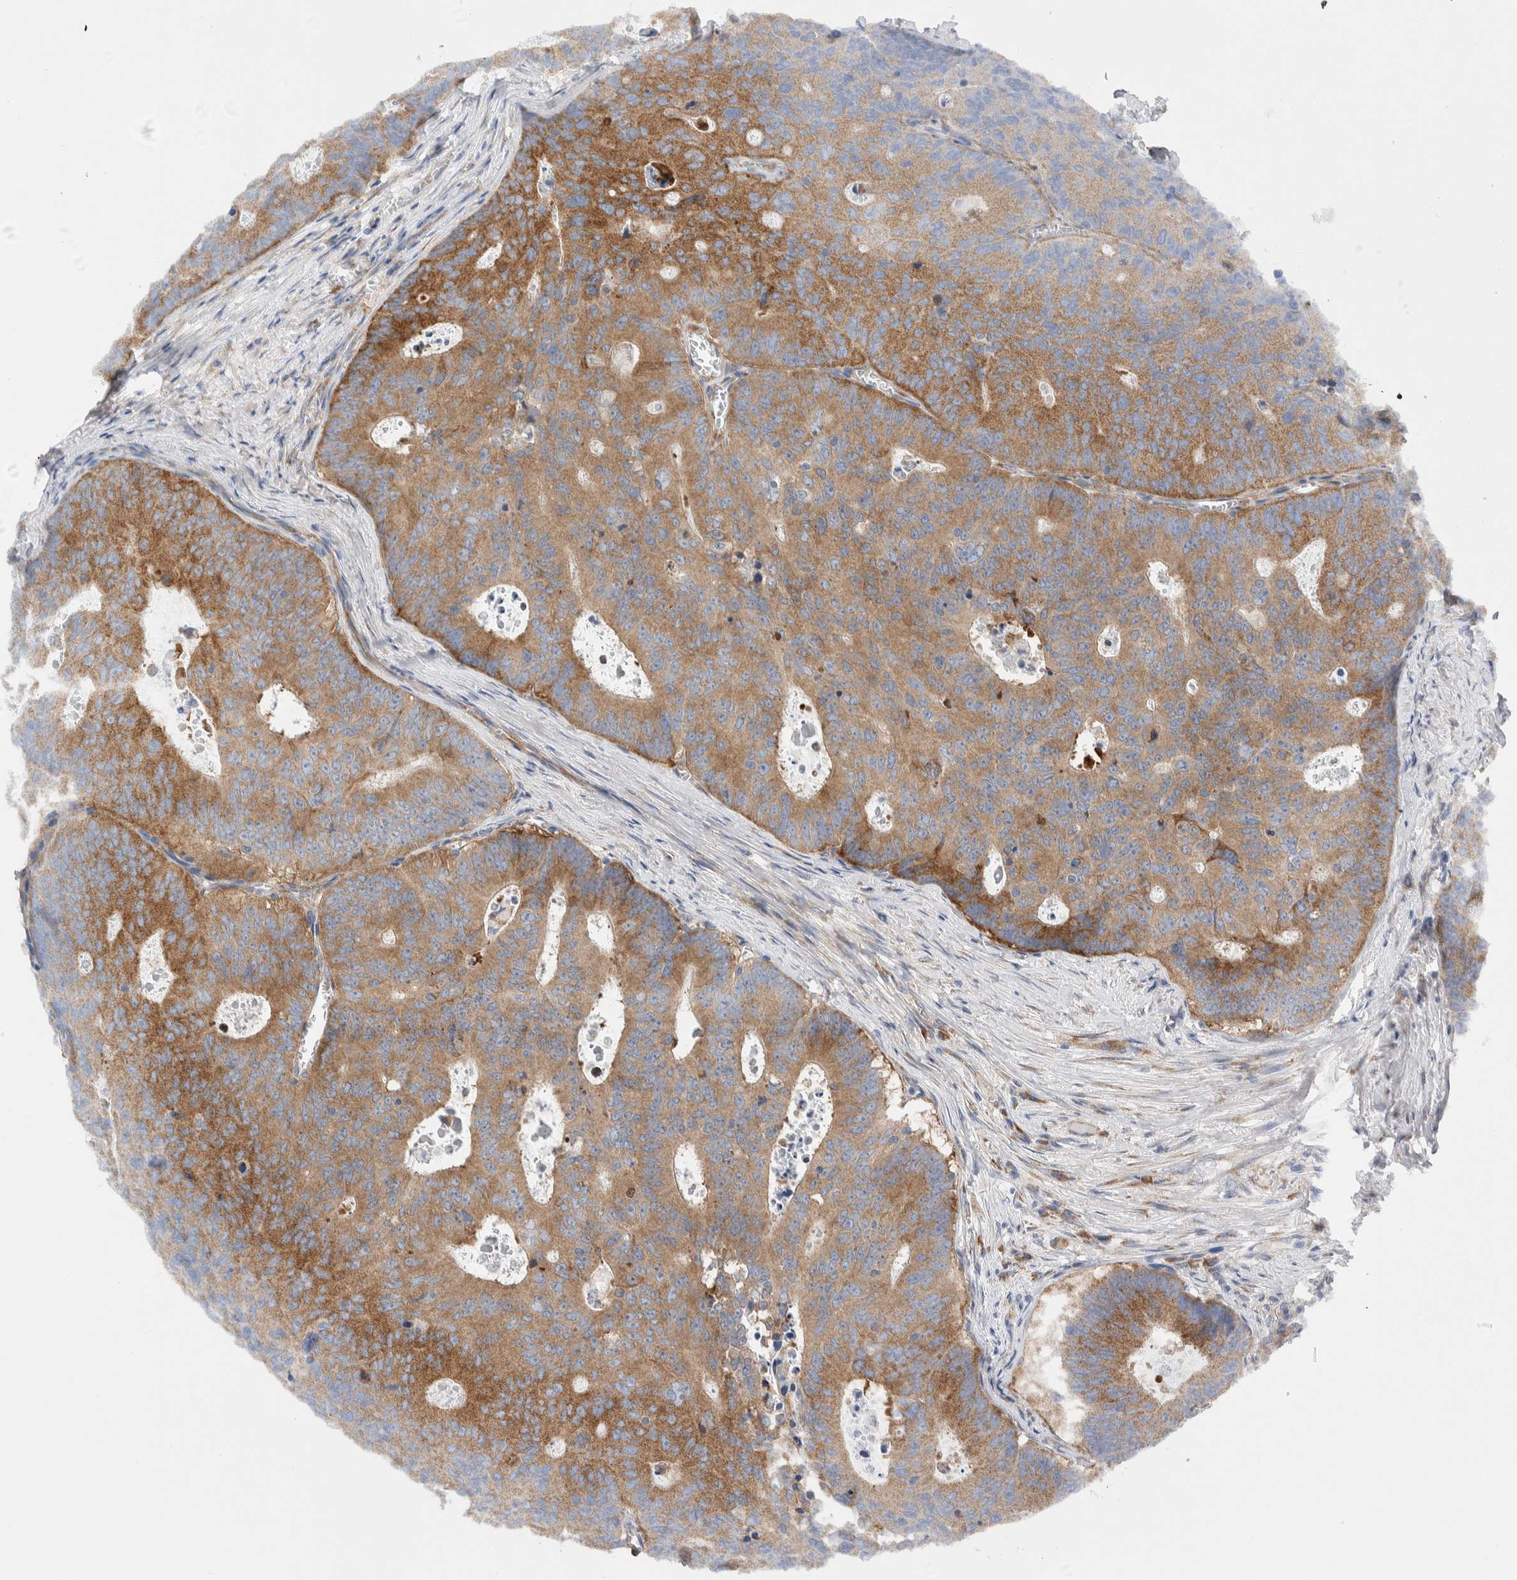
{"staining": {"intensity": "moderate", "quantity": "25%-75%", "location": "cytoplasmic/membranous"}, "tissue": "colorectal cancer", "cell_type": "Tumor cells", "image_type": "cancer", "snomed": [{"axis": "morphology", "description": "Adenocarcinoma, NOS"}, {"axis": "topography", "description": "Colon"}], "caption": "Protein staining by immunohistochemistry demonstrates moderate cytoplasmic/membranous expression in approximately 25%-75% of tumor cells in colorectal cancer (adenocarcinoma).", "gene": "RACK1", "patient": {"sex": "male", "age": 87}}